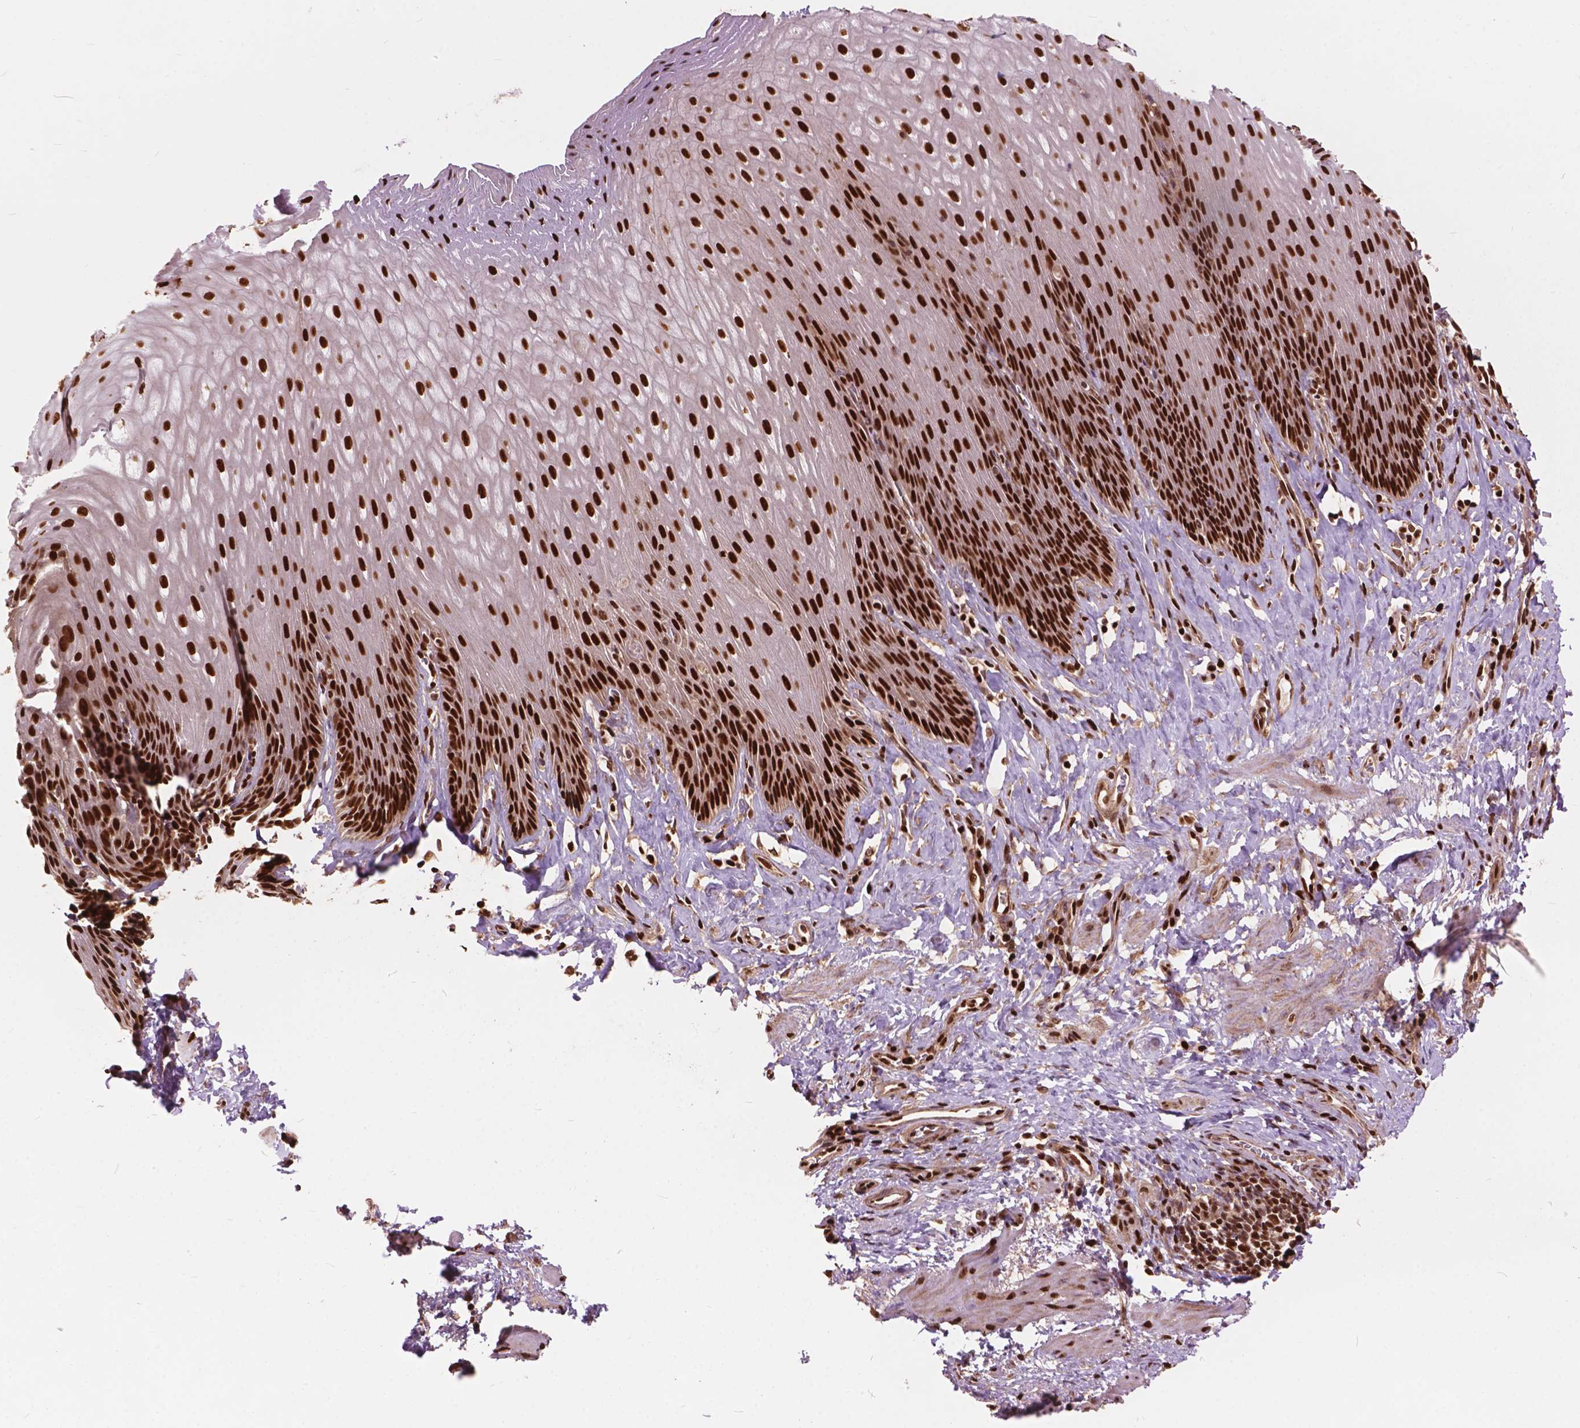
{"staining": {"intensity": "strong", "quantity": ">75%", "location": "nuclear"}, "tissue": "esophagus", "cell_type": "Squamous epithelial cells", "image_type": "normal", "snomed": [{"axis": "morphology", "description": "Normal tissue, NOS"}, {"axis": "topography", "description": "Esophagus"}], "caption": "This is a micrograph of immunohistochemistry (IHC) staining of normal esophagus, which shows strong staining in the nuclear of squamous epithelial cells.", "gene": "ANP32A", "patient": {"sex": "female", "age": 61}}